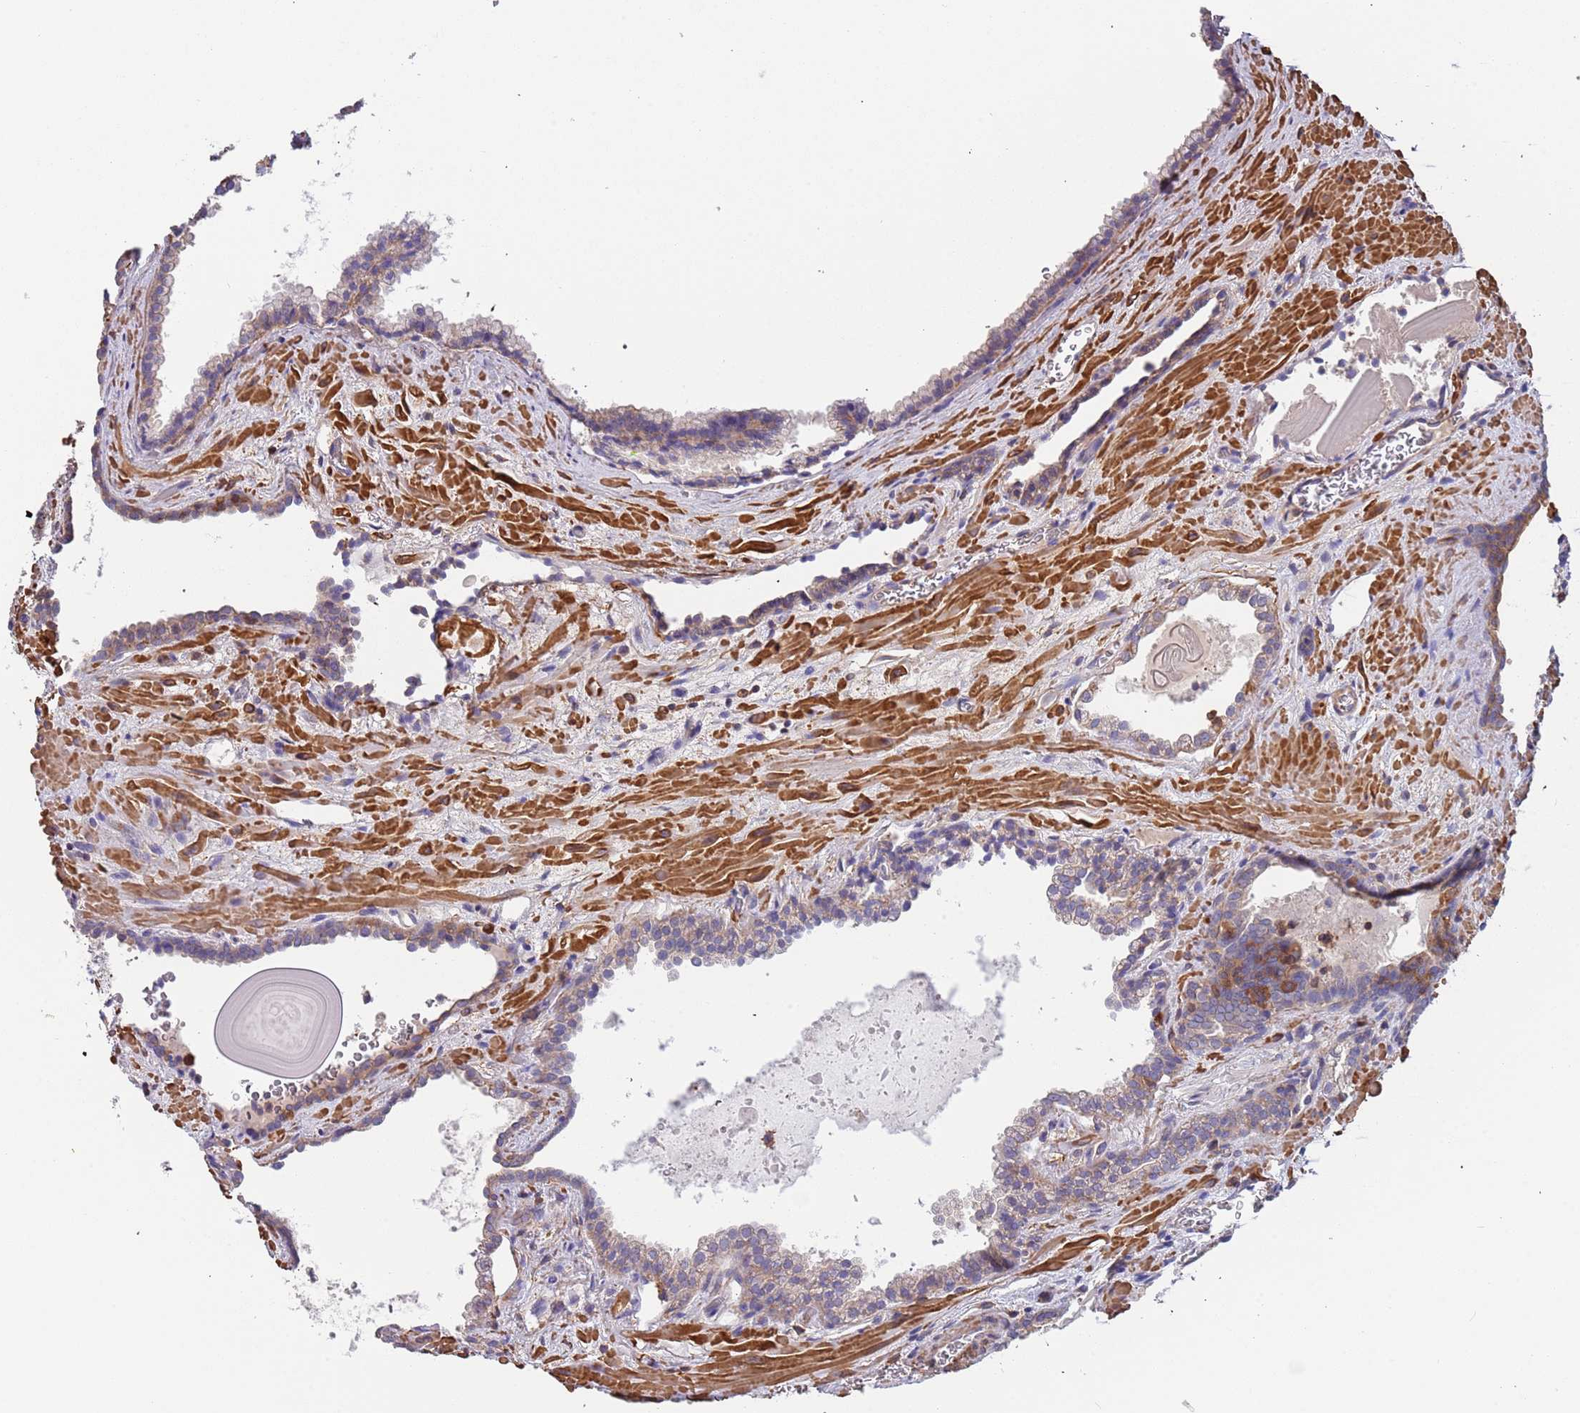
{"staining": {"intensity": "weak", "quantity": "25%-75%", "location": "cytoplasmic/membranous"}, "tissue": "prostate cancer", "cell_type": "Tumor cells", "image_type": "cancer", "snomed": [{"axis": "morphology", "description": "Adenocarcinoma, High grade"}, {"axis": "topography", "description": "Prostate"}], "caption": "Immunohistochemical staining of high-grade adenocarcinoma (prostate) reveals low levels of weak cytoplasmic/membranous protein positivity in about 25%-75% of tumor cells. (DAB (3,3'-diaminobenzidine) IHC with brightfield microscopy, high magnification).", "gene": "SYT4", "patient": {"sex": "male", "age": 66}}